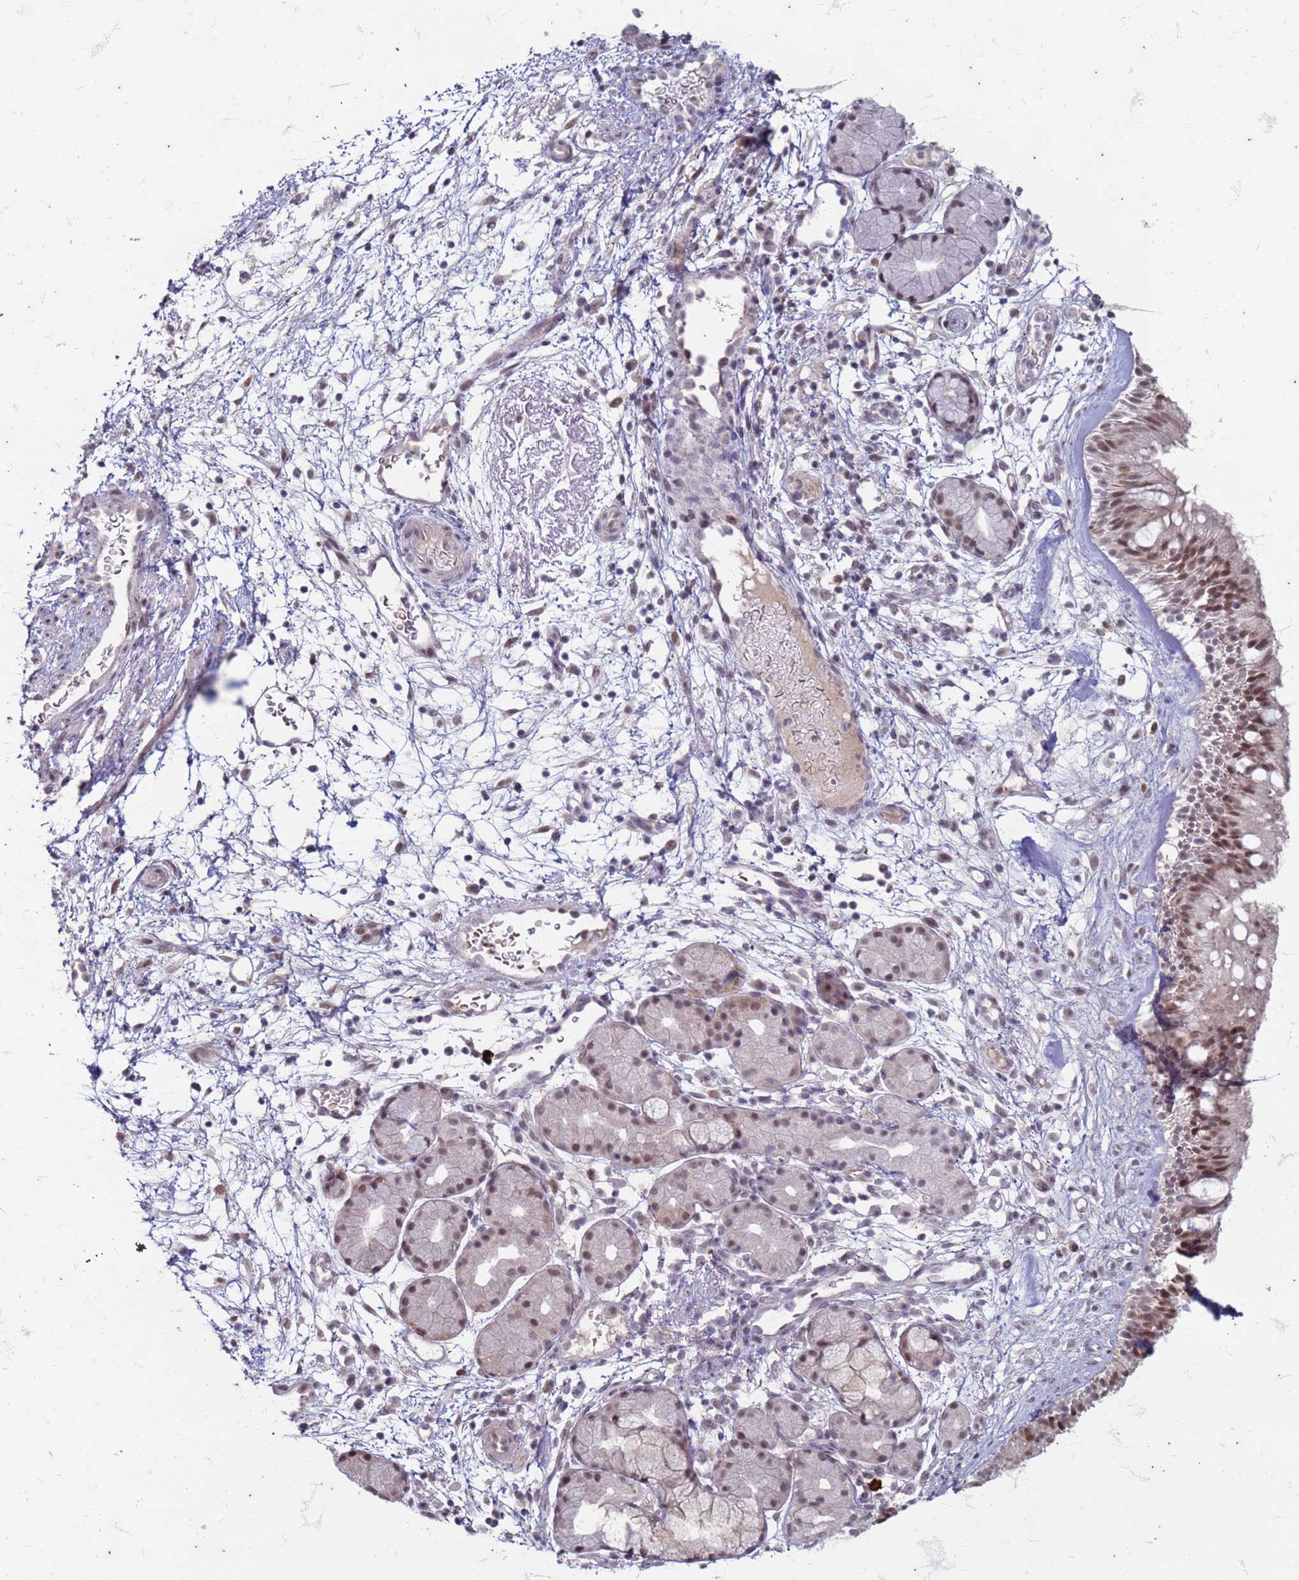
{"staining": {"intensity": "moderate", "quantity": ">75%", "location": "nuclear"}, "tissue": "nasopharynx", "cell_type": "Respiratory epithelial cells", "image_type": "normal", "snomed": [{"axis": "morphology", "description": "Normal tissue, NOS"}, {"axis": "topography", "description": "Nasopharynx"}], "caption": "DAB immunohistochemical staining of unremarkable nasopharynx reveals moderate nuclear protein expression in approximately >75% of respiratory epithelial cells.", "gene": "TRMT6", "patient": {"sex": "female", "age": 81}}